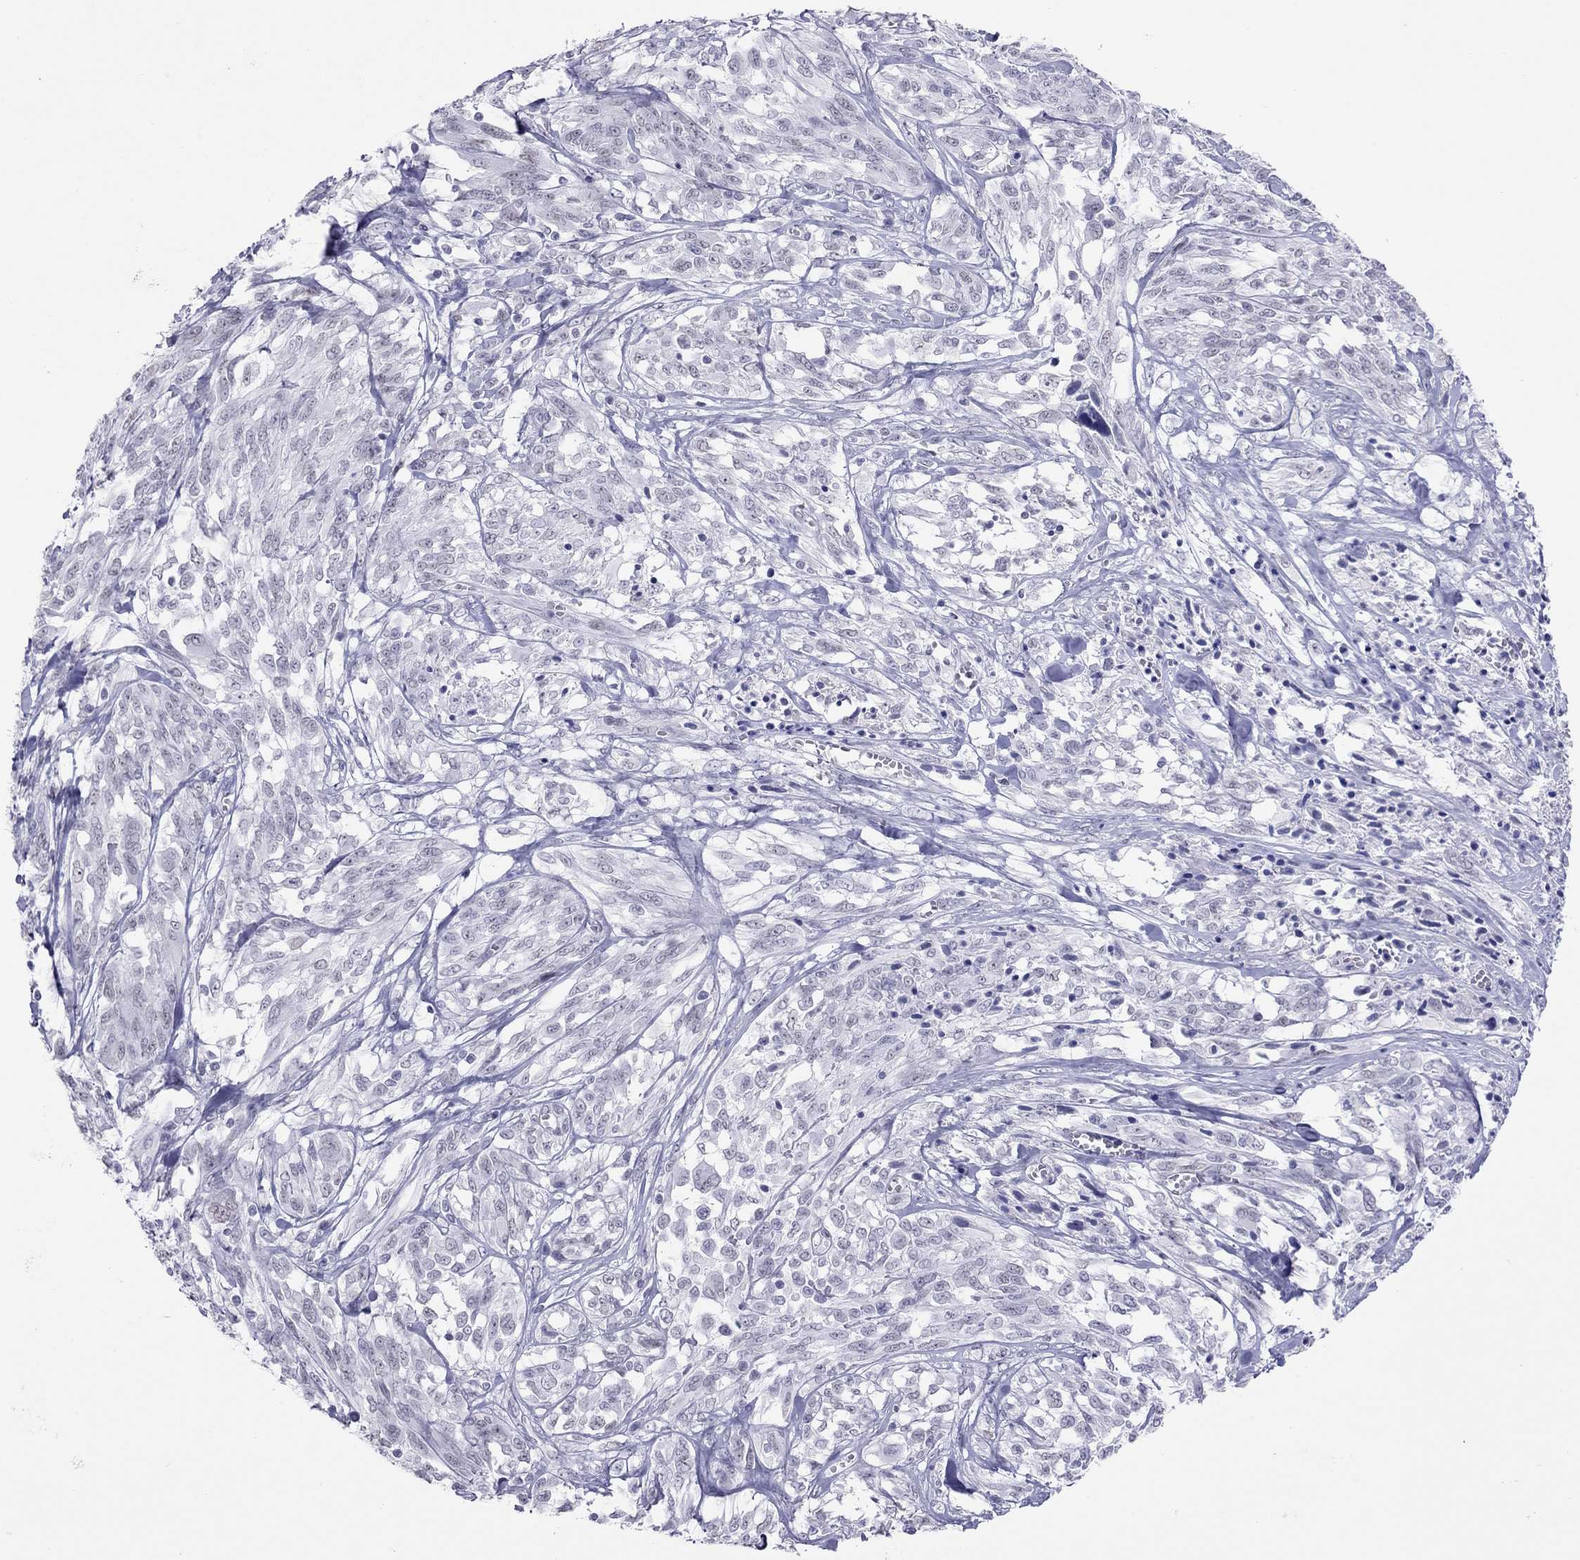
{"staining": {"intensity": "negative", "quantity": "none", "location": "none"}, "tissue": "melanoma", "cell_type": "Tumor cells", "image_type": "cancer", "snomed": [{"axis": "morphology", "description": "Malignant melanoma, NOS"}, {"axis": "topography", "description": "Skin"}], "caption": "Tumor cells show no significant positivity in melanoma.", "gene": "JHY", "patient": {"sex": "female", "age": 91}}